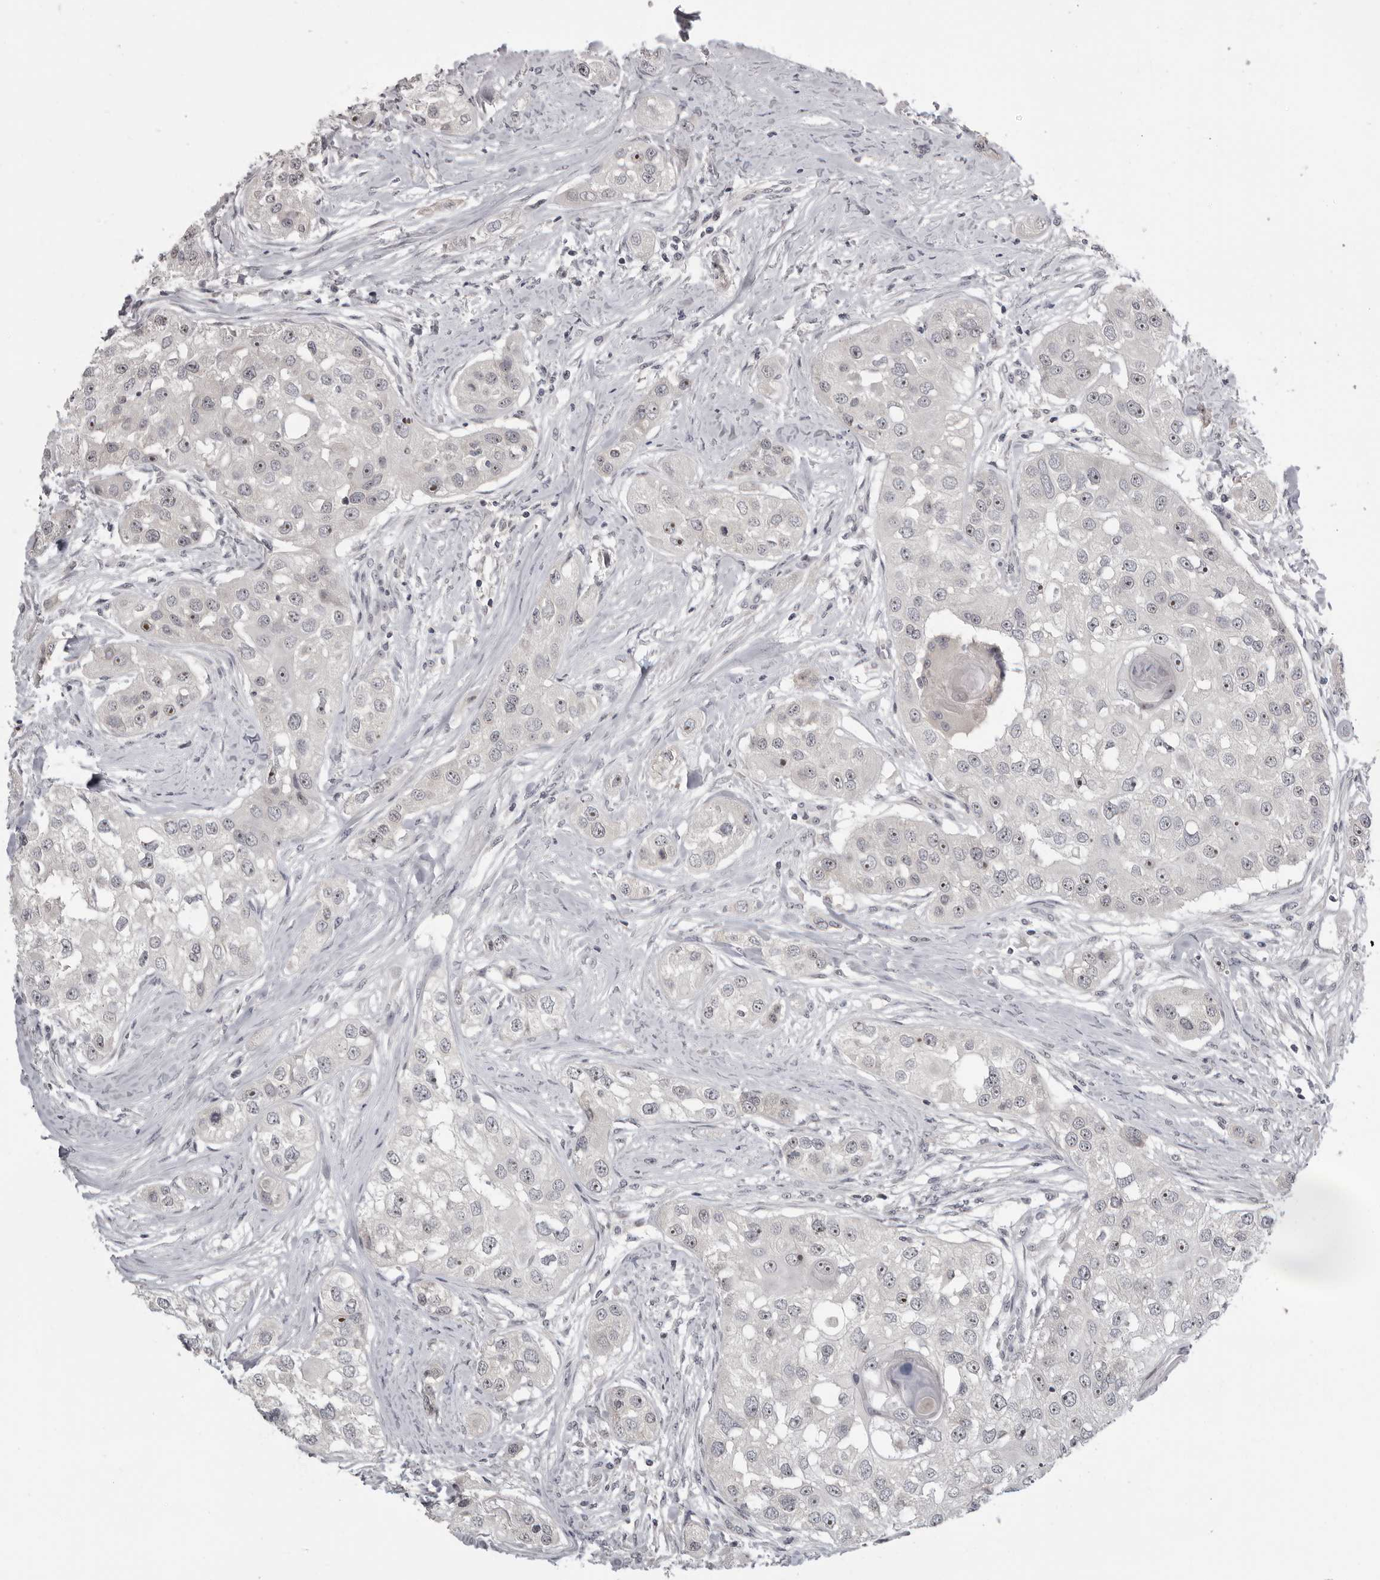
{"staining": {"intensity": "negative", "quantity": "none", "location": "none"}, "tissue": "head and neck cancer", "cell_type": "Tumor cells", "image_type": "cancer", "snomed": [{"axis": "morphology", "description": "Normal tissue, NOS"}, {"axis": "morphology", "description": "Squamous cell carcinoma, NOS"}, {"axis": "topography", "description": "Skeletal muscle"}, {"axis": "topography", "description": "Head-Neck"}], "caption": "Immunohistochemical staining of human head and neck cancer reveals no significant positivity in tumor cells.", "gene": "MRTO4", "patient": {"sex": "male", "age": 51}}